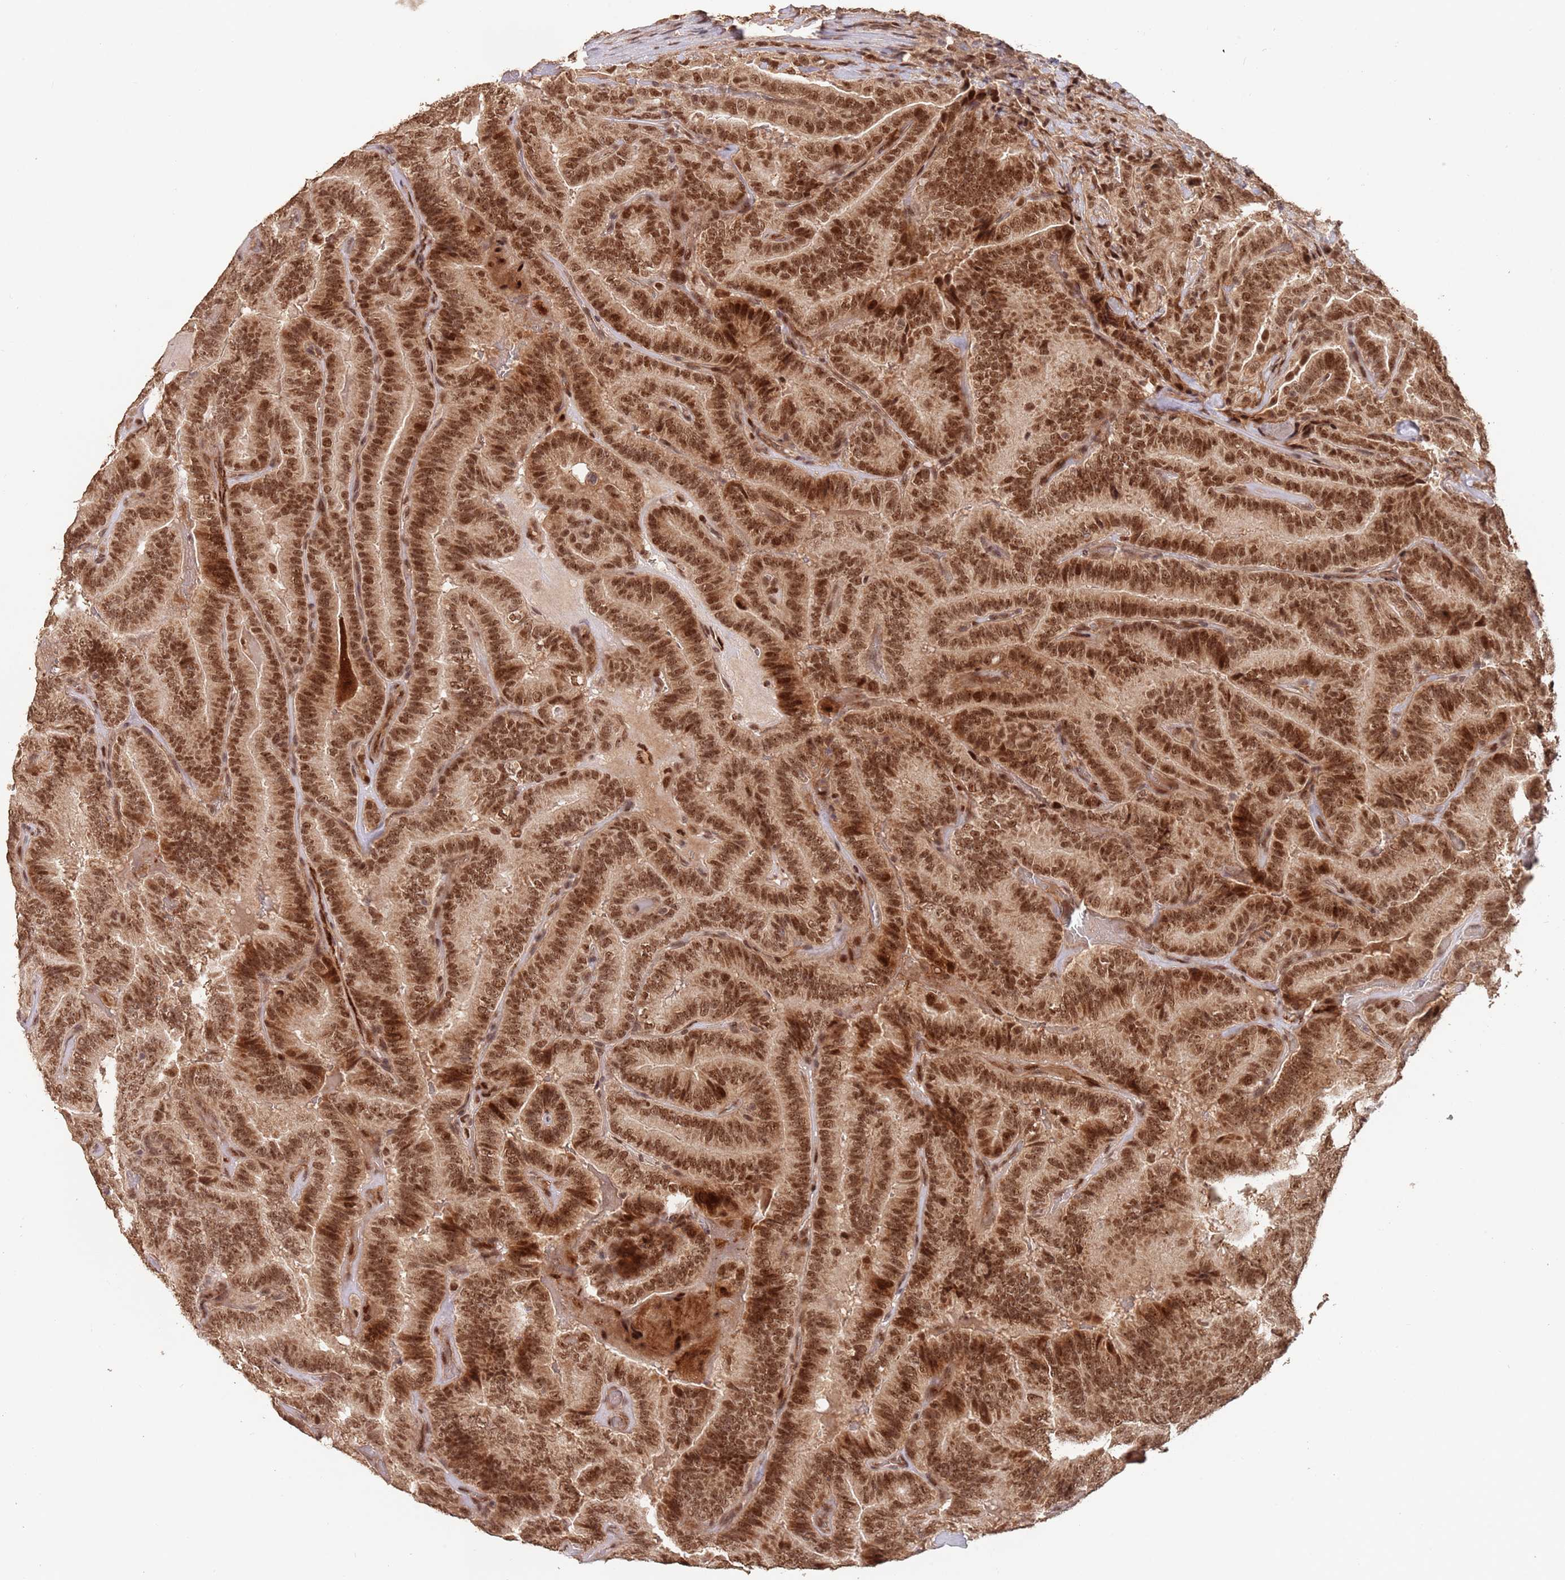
{"staining": {"intensity": "moderate", "quantity": ">75%", "location": "cytoplasmic/membranous,nuclear"}, "tissue": "thyroid cancer", "cell_type": "Tumor cells", "image_type": "cancer", "snomed": [{"axis": "morphology", "description": "Papillary adenocarcinoma, NOS"}, {"axis": "topography", "description": "Thyroid gland"}], "caption": "Human papillary adenocarcinoma (thyroid) stained with a protein marker displays moderate staining in tumor cells.", "gene": "RFXANK", "patient": {"sex": "male", "age": 61}}